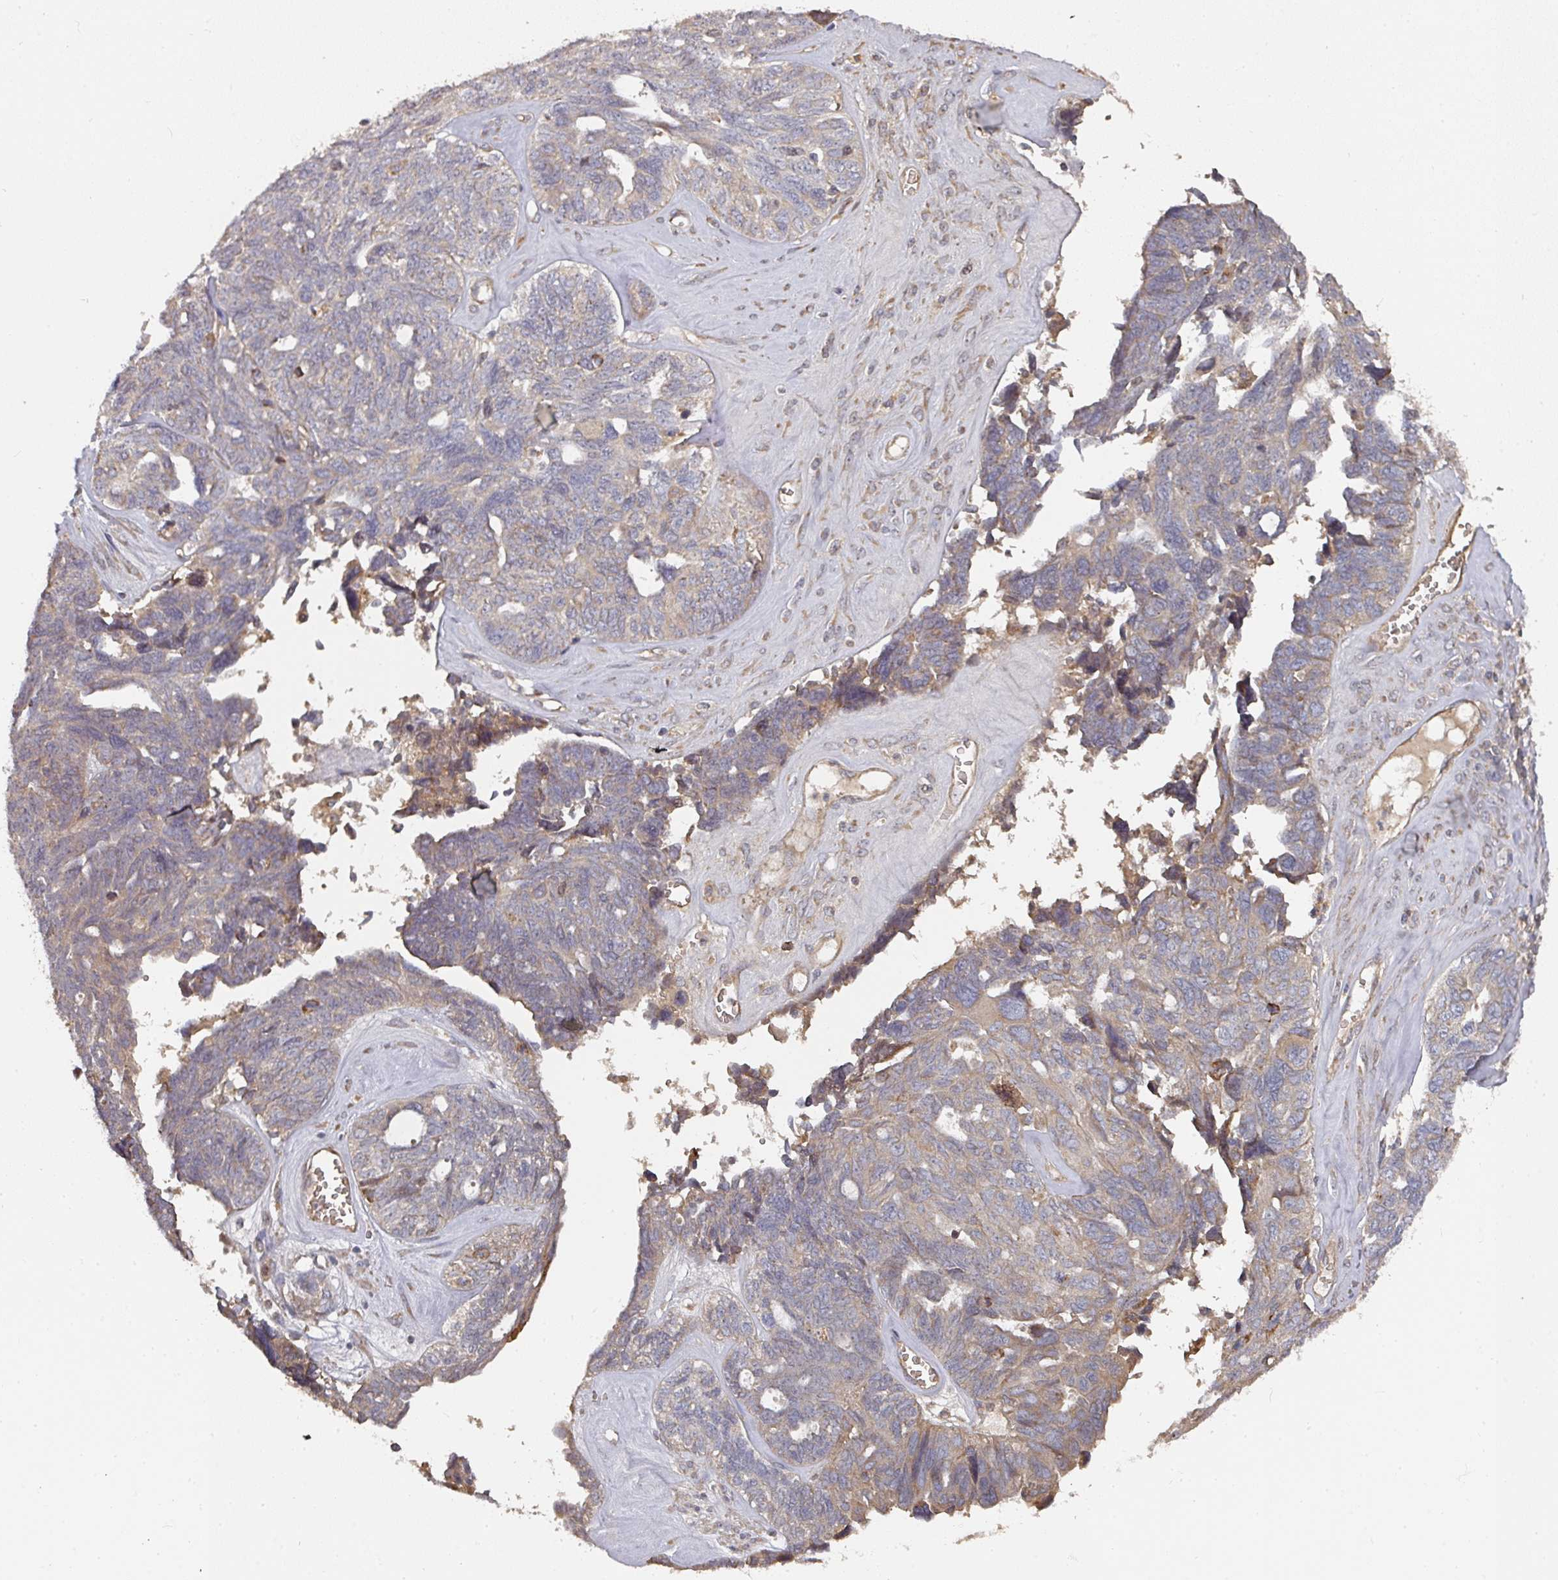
{"staining": {"intensity": "weak", "quantity": "25%-75%", "location": "cytoplasmic/membranous"}, "tissue": "ovarian cancer", "cell_type": "Tumor cells", "image_type": "cancer", "snomed": [{"axis": "morphology", "description": "Cystadenocarcinoma, serous, NOS"}, {"axis": "topography", "description": "Ovary"}], "caption": "High-power microscopy captured an immunohistochemistry (IHC) histopathology image of ovarian serous cystadenocarcinoma, revealing weak cytoplasmic/membranous positivity in approximately 25%-75% of tumor cells.", "gene": "EDEM2", "patient": {"sex": "female", "age": 79}}